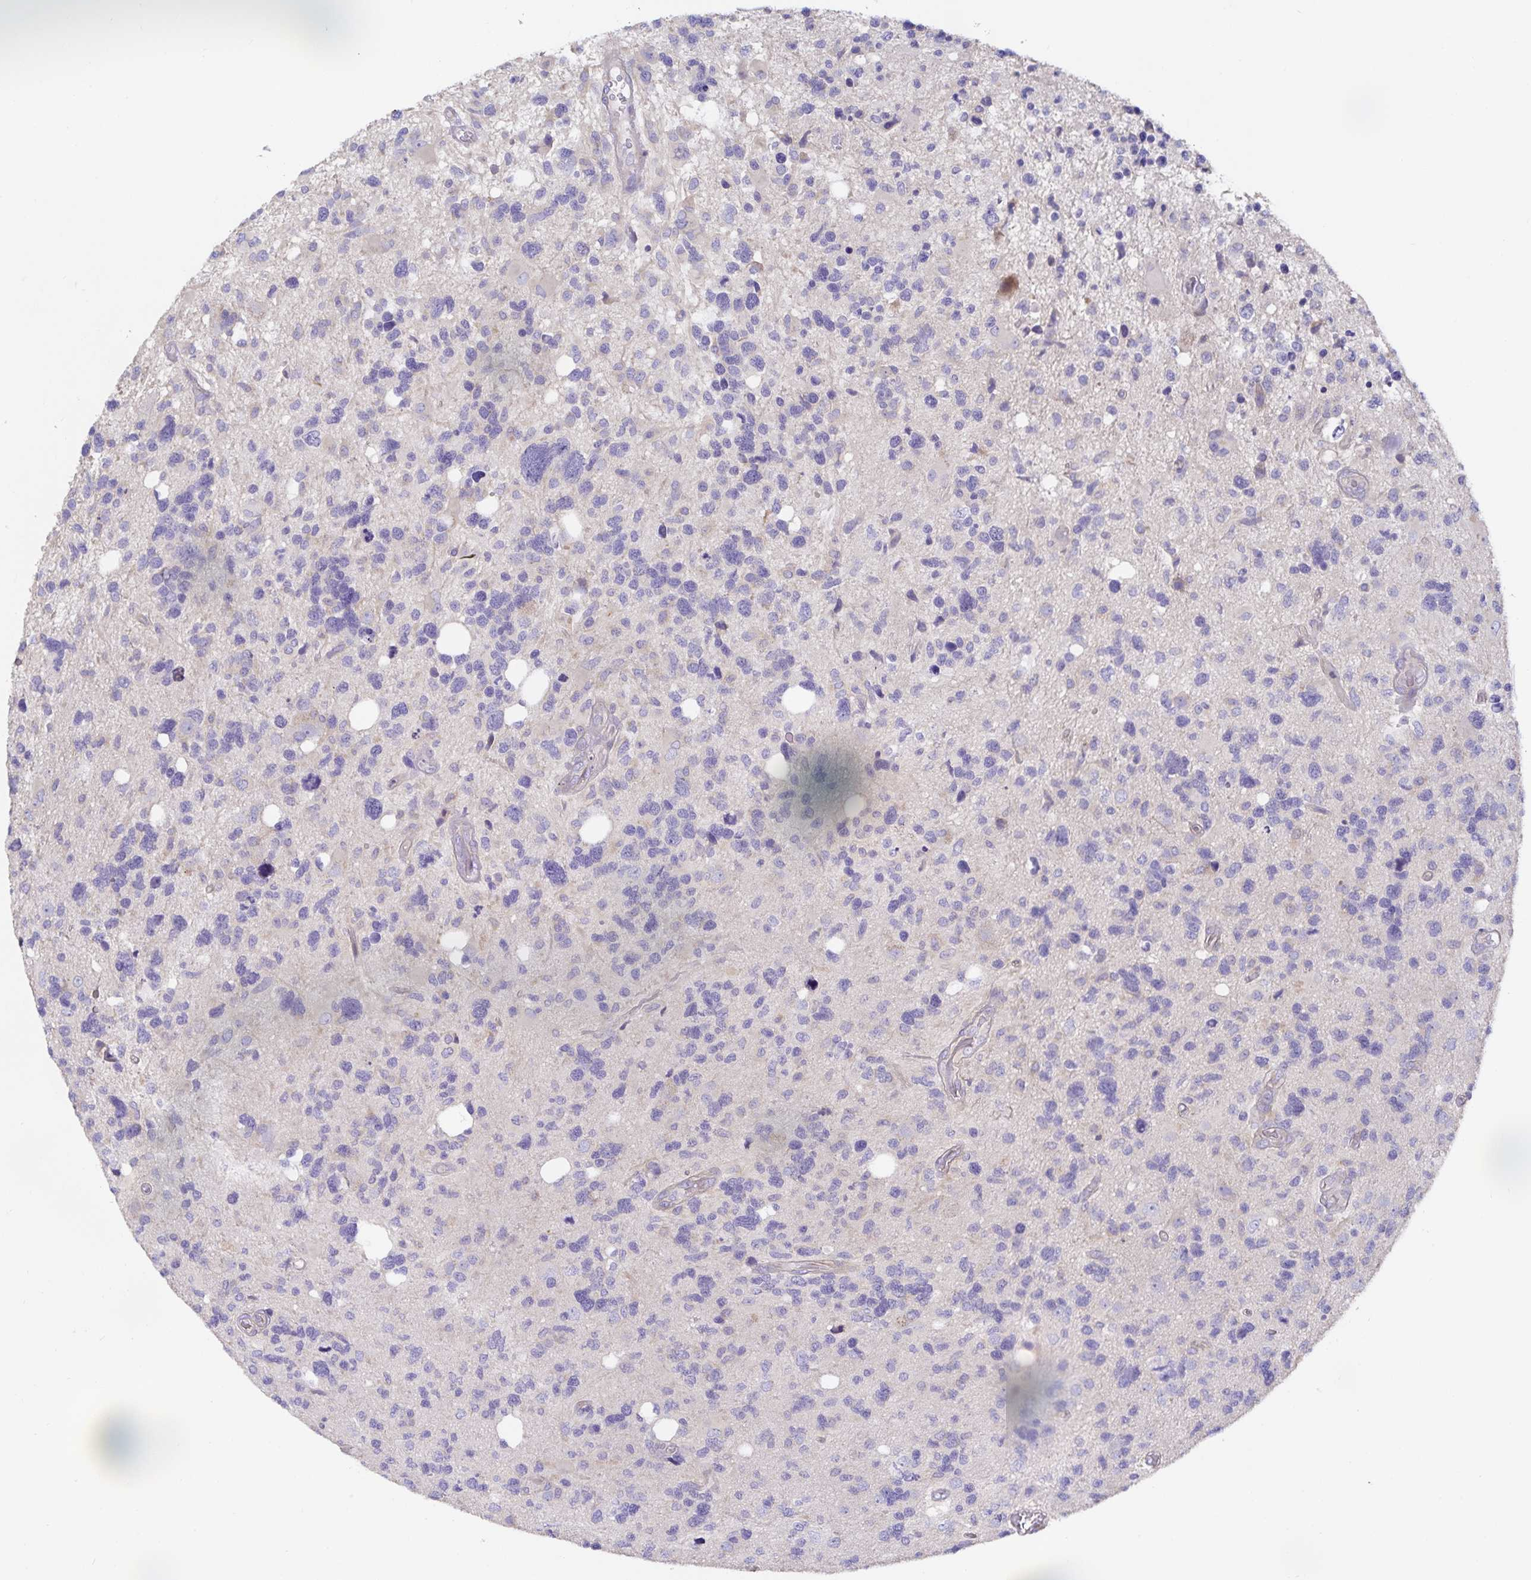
{"staining": {"intensity": "negative", "quantity": "none", "location": "none"}, "tissue": "glioma", "cell_type": "Tumor cells", "image_type": "cancer", "snomed": [{"axis": "morphology", "description": "Glioma, malignant, High grade"}, {"axis": "topography", "description": "Brain"}], "caption": "Malignant high-grade glioma was stained to show a protein in brown. There is no significant expression in tumor cells.", "gene": "METTL22", "patient": {"sex": "male", "age": 49}}